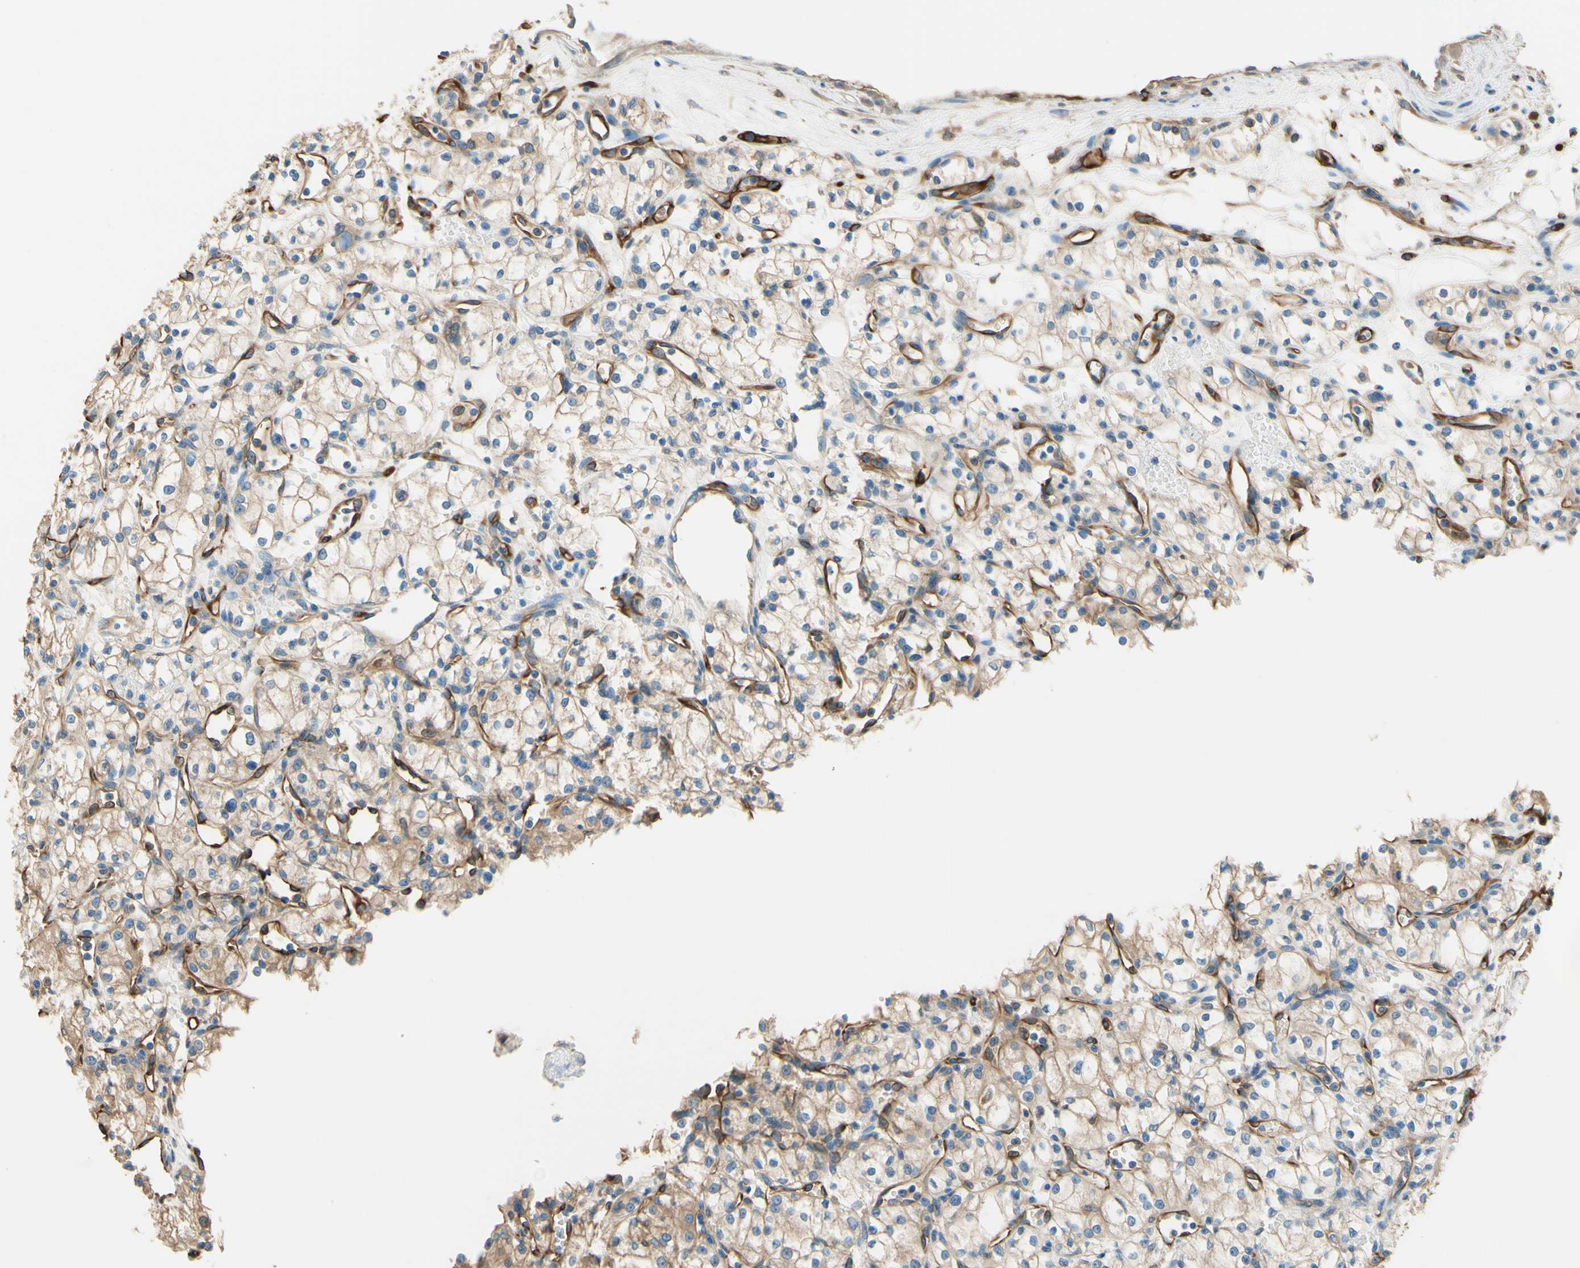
{"staining": {"intensity": "weak", "quantity": ">75%", "location": "cytoplasmic/membranous"}, "tissue": "renal cancer", "cell_type": "Tumor cells", "image_type": "cancer", "snomed": [{"axis": "morphology", "description": "Normal tissue, NOS"}, {"axis": "morphology", "description": "Adenocarcinoma, NOS"}, {"axis": "topography", "description": "Kidney"}], "caption": "This is an image of IHC staining of renal cancer (adenocarcinoma), which shows weak expression in the cytoplasmic/membranous of tumor cells.", "gene": "DPYSL3", "patient": {"sex": "male", "age": 59}}